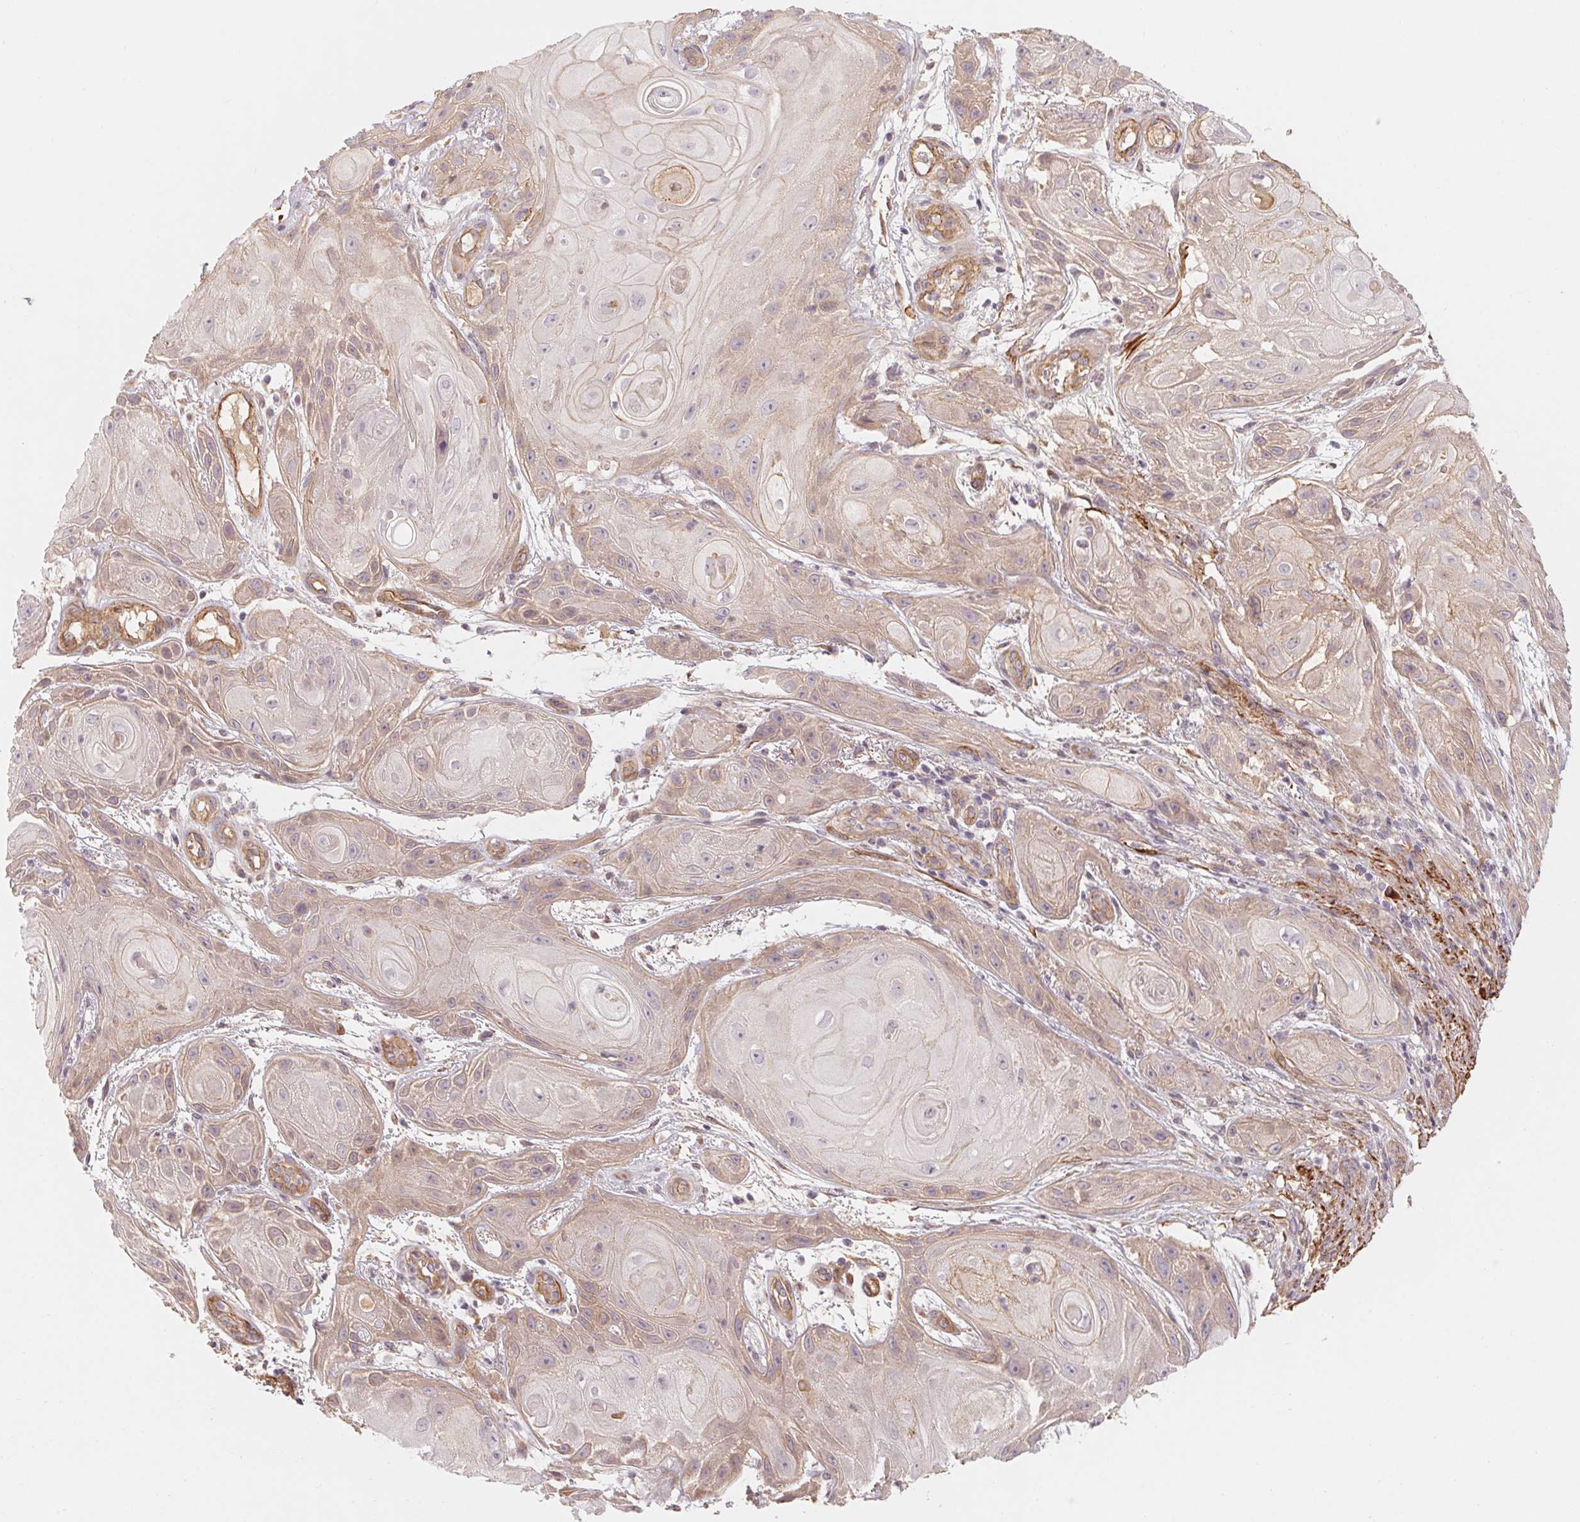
{"staining": {"intensity": "weak", "quantity": "25%-75%", "location": "cytoplasmic/membranous"}, "tissue": "skin cancer", "cell_type": "Tumor cells", "image_type": "cancer", "snomed": [{"axis": "morphology", "description": "Squamous cell carcinoma, NOS"}, {"axis": "topography", "description": "Skin"}], "caption": "Immunohistochemistry (IHC) of squamous cell carcinoma (skin) exhibits low levels of weak cytoplasmic/membranous expression in about 25%-75% of tumor cells.", "gene": "CCDC112", "patient": {"sex": "male", "age": 62}}